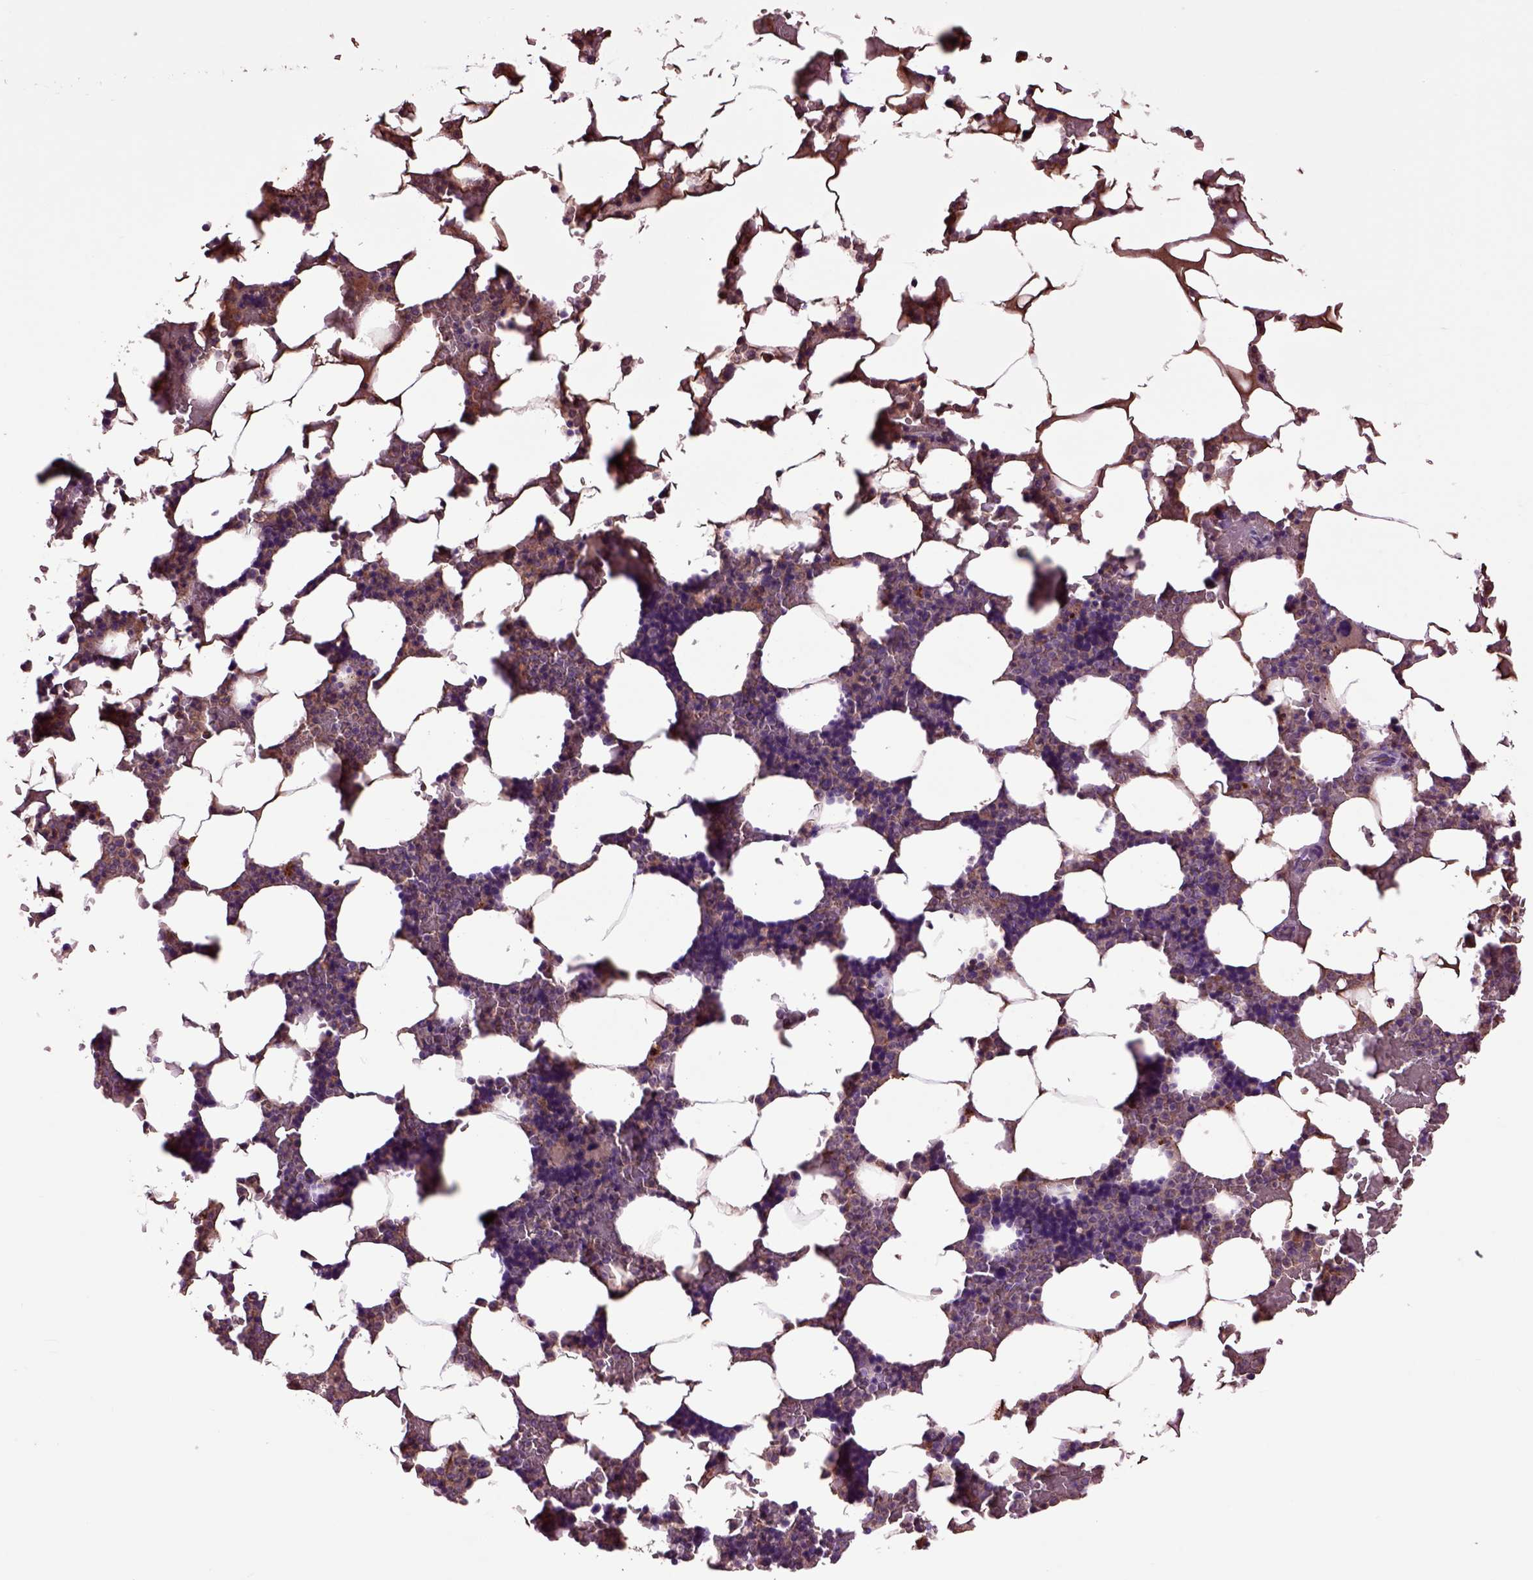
{"staining": {"intensity": "negative", "quantity": "none", "location": "none"}, "tissue": "bone marrow", "cell_type": "Hematopoietic cells", "image_type": "normal", "snomed": [{"axis": "morphology", "description": "Normal tissue, NOS"}, {"axis": "topography", "description": "Bone marrow"}], "caption": "A histopathology image of human bone marrow is negative for staining in hematopoietic cells. (DAB immunohistochemistry visualized using brightfield microscopy, high magnification).", "gene": "SPON1", "patient": {"sex": "male", "age": 51}}